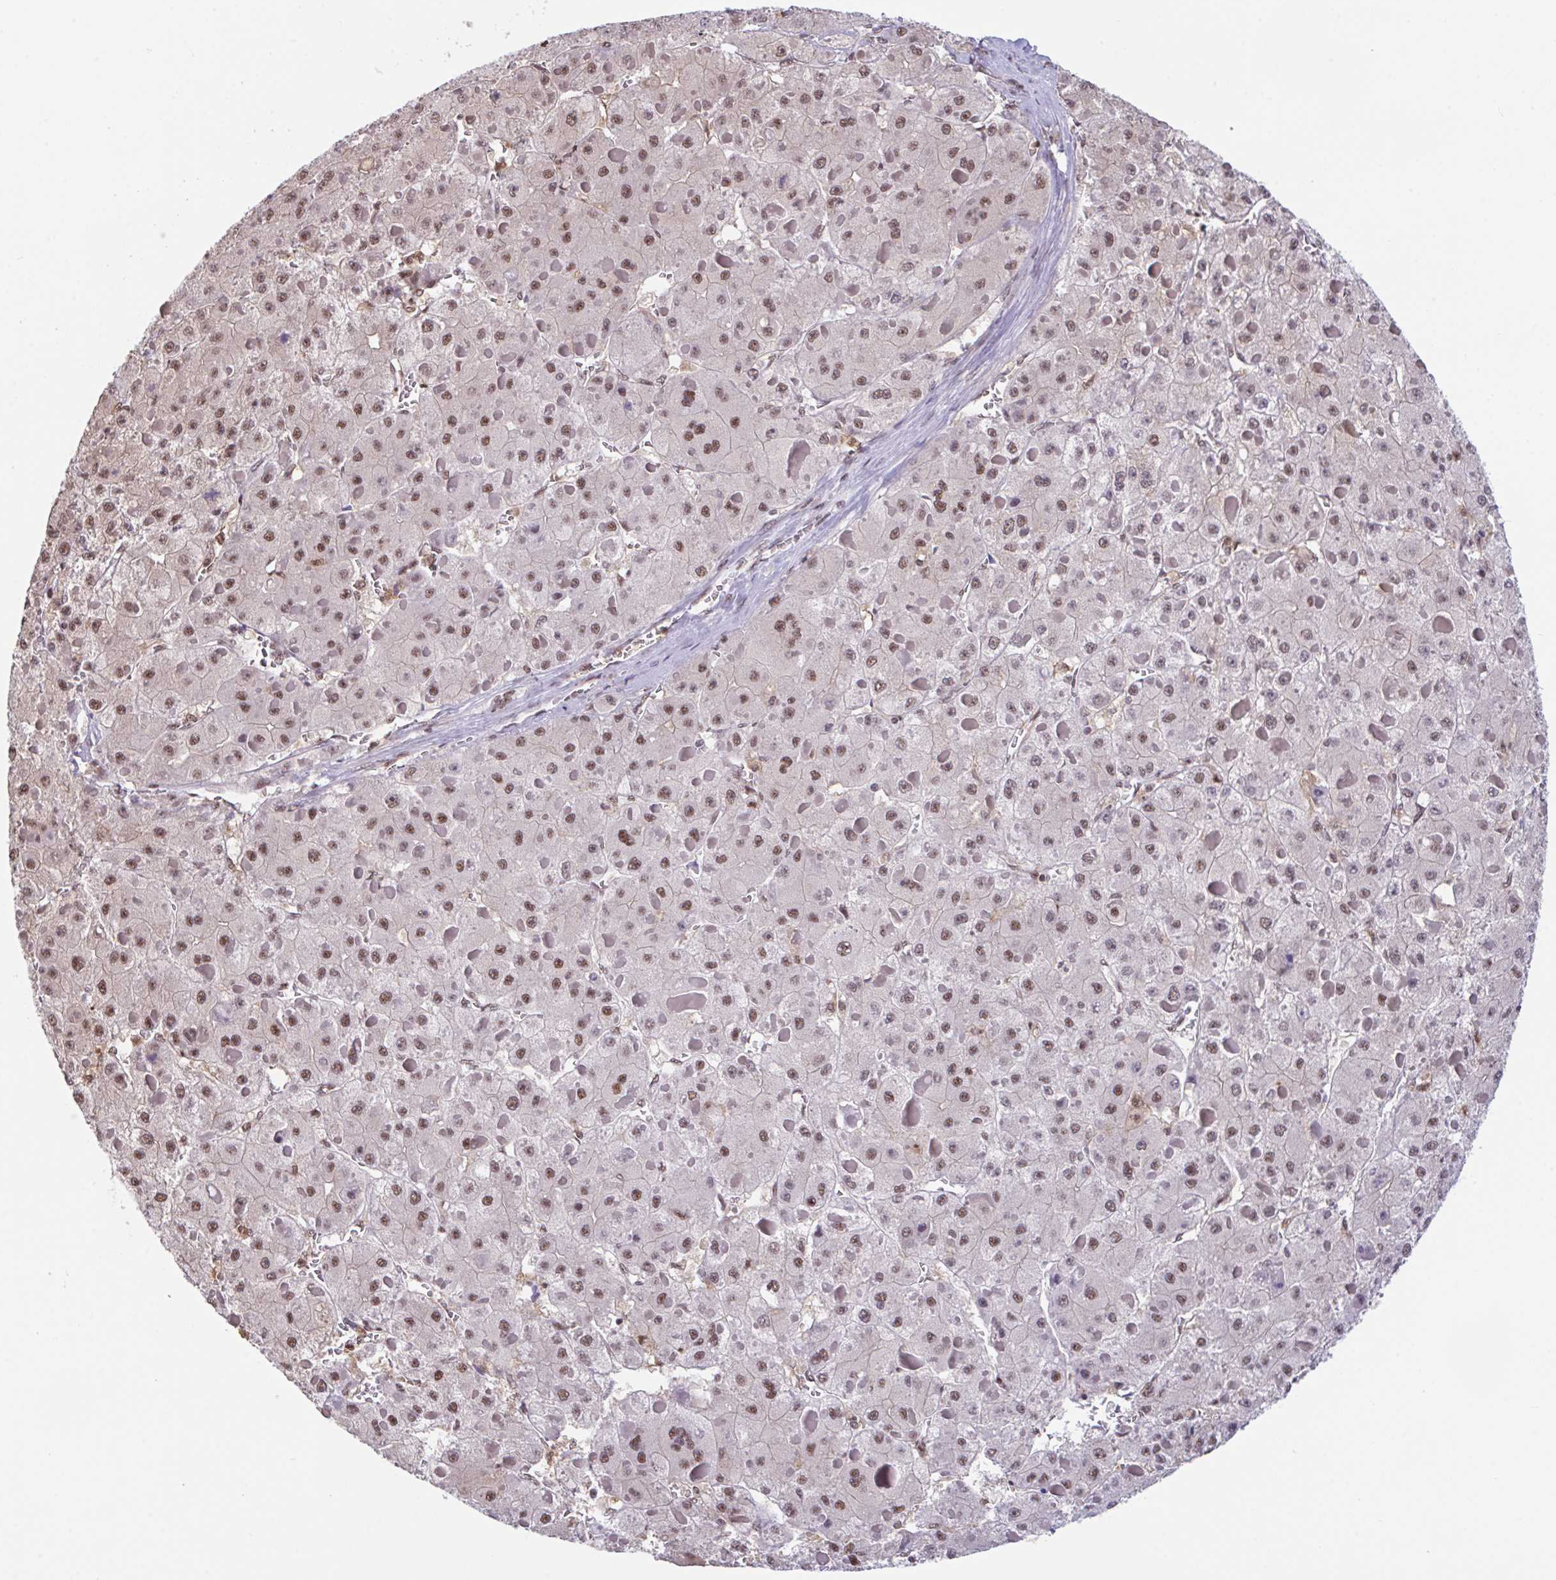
{"staining": {"intensity": "moderate", "quantity": ">75%", "location": "nuclear"}, "tissue": "liver cancer", "cell_type": "Tumor cells", "image_type": "cancer", "snomed": [{"axis": "morphology", "description": "Carcinoma, Hepatocellular, NOS"}, {"axis": "topography", "description": "Liver"}], "caption": "Liver cancer tissue displays moderate nuclear expression in approximately >75% of tumor cells, visualized by immunohistochemistry. (Brightfield microscopy of DAB IHC at high magnification).", "gene": "OR6K3", "patient": {"sex": "female", "age": 73}}